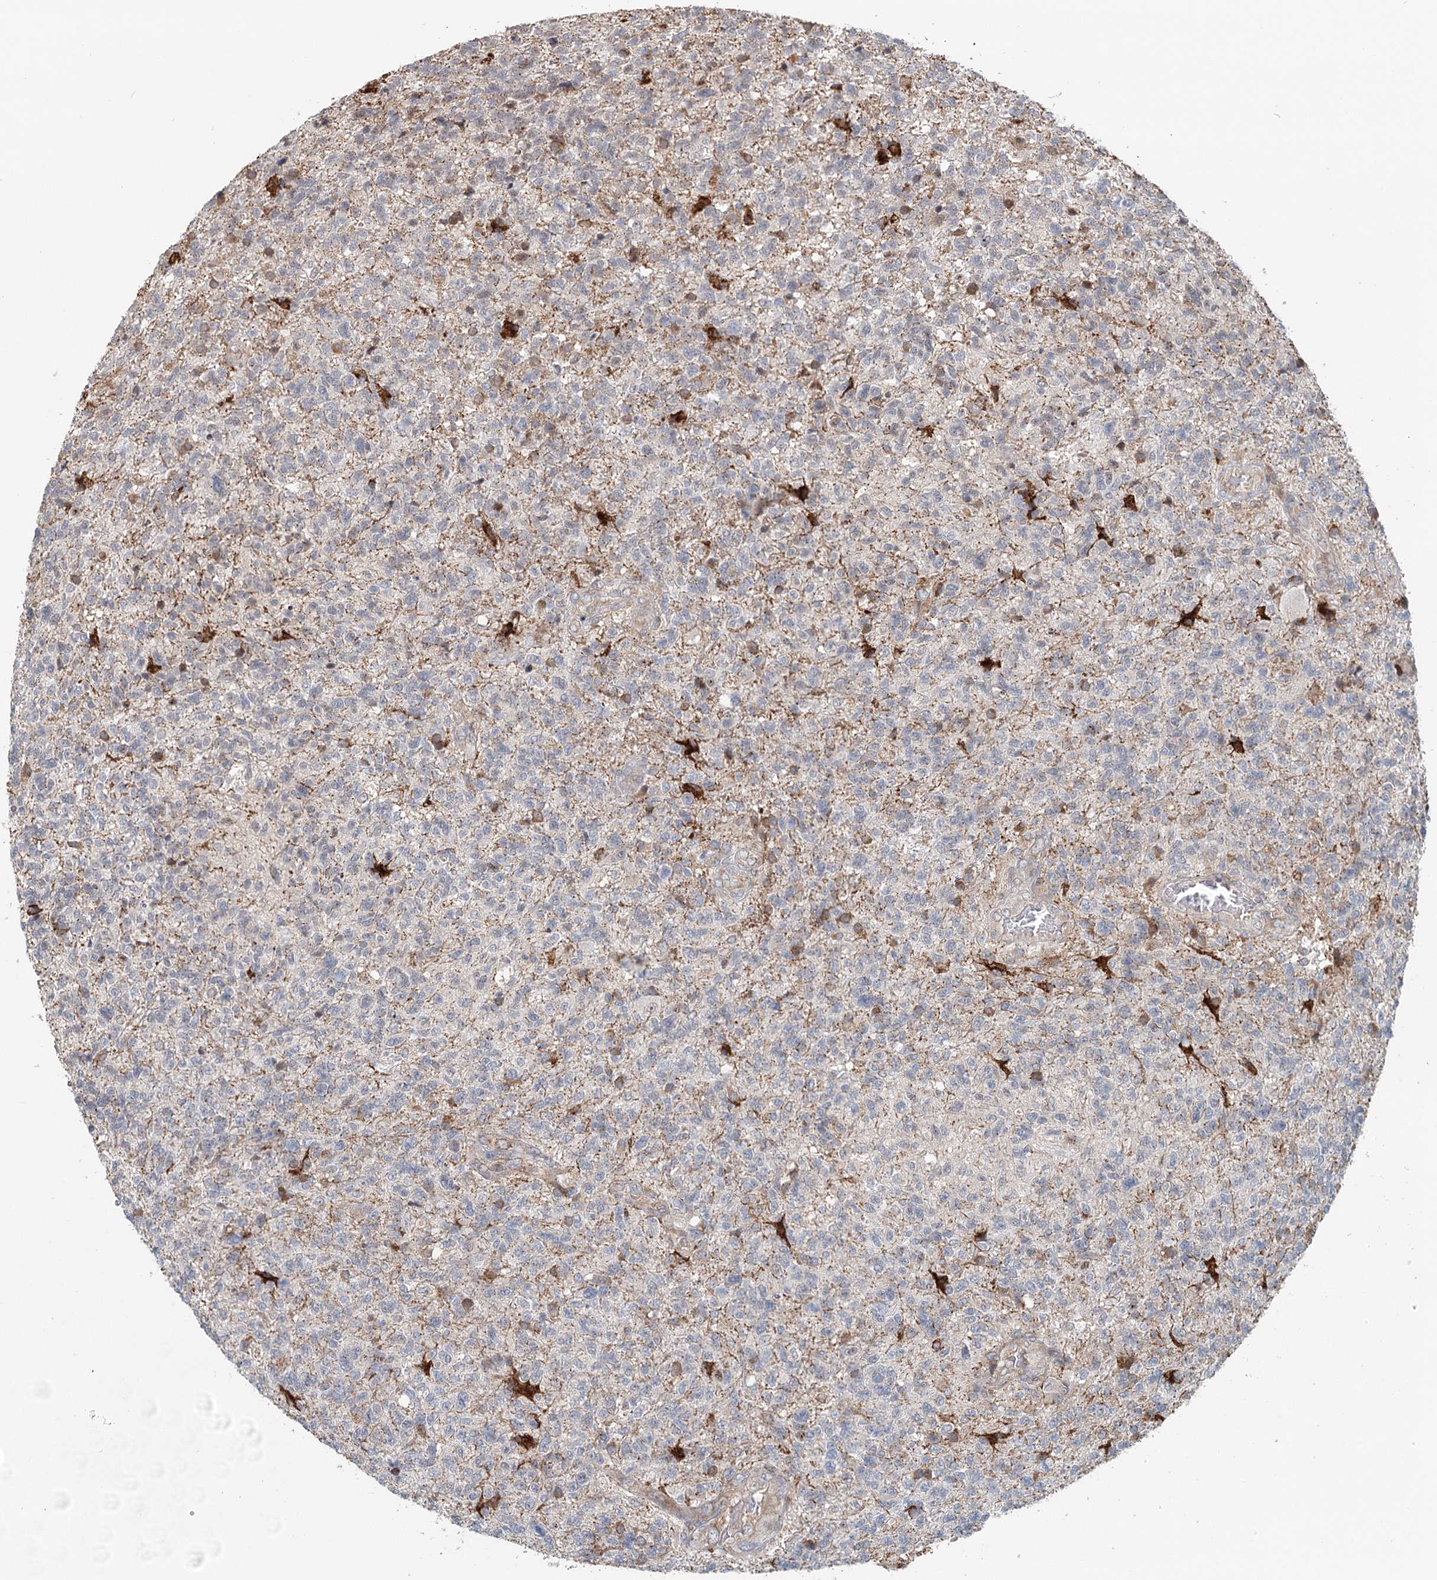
{"staining": {"intensity": "negative", "quantity": "none", "location": "none"}, "tissue": "glioma", "cell_type": "Tumor cells", "image_type": "cancer", "snomed": [{"axis": "morphology", "description": "Glioma, malignant, High grade"}, {"axis": "topography", "description": "Brain"}], "caption": "This is an immunohistochemistry photomicrograph of glioma. There is no expression in tumor cells.", "gene": "RNF111", "patient": {"sex": "male", "age": 56}}